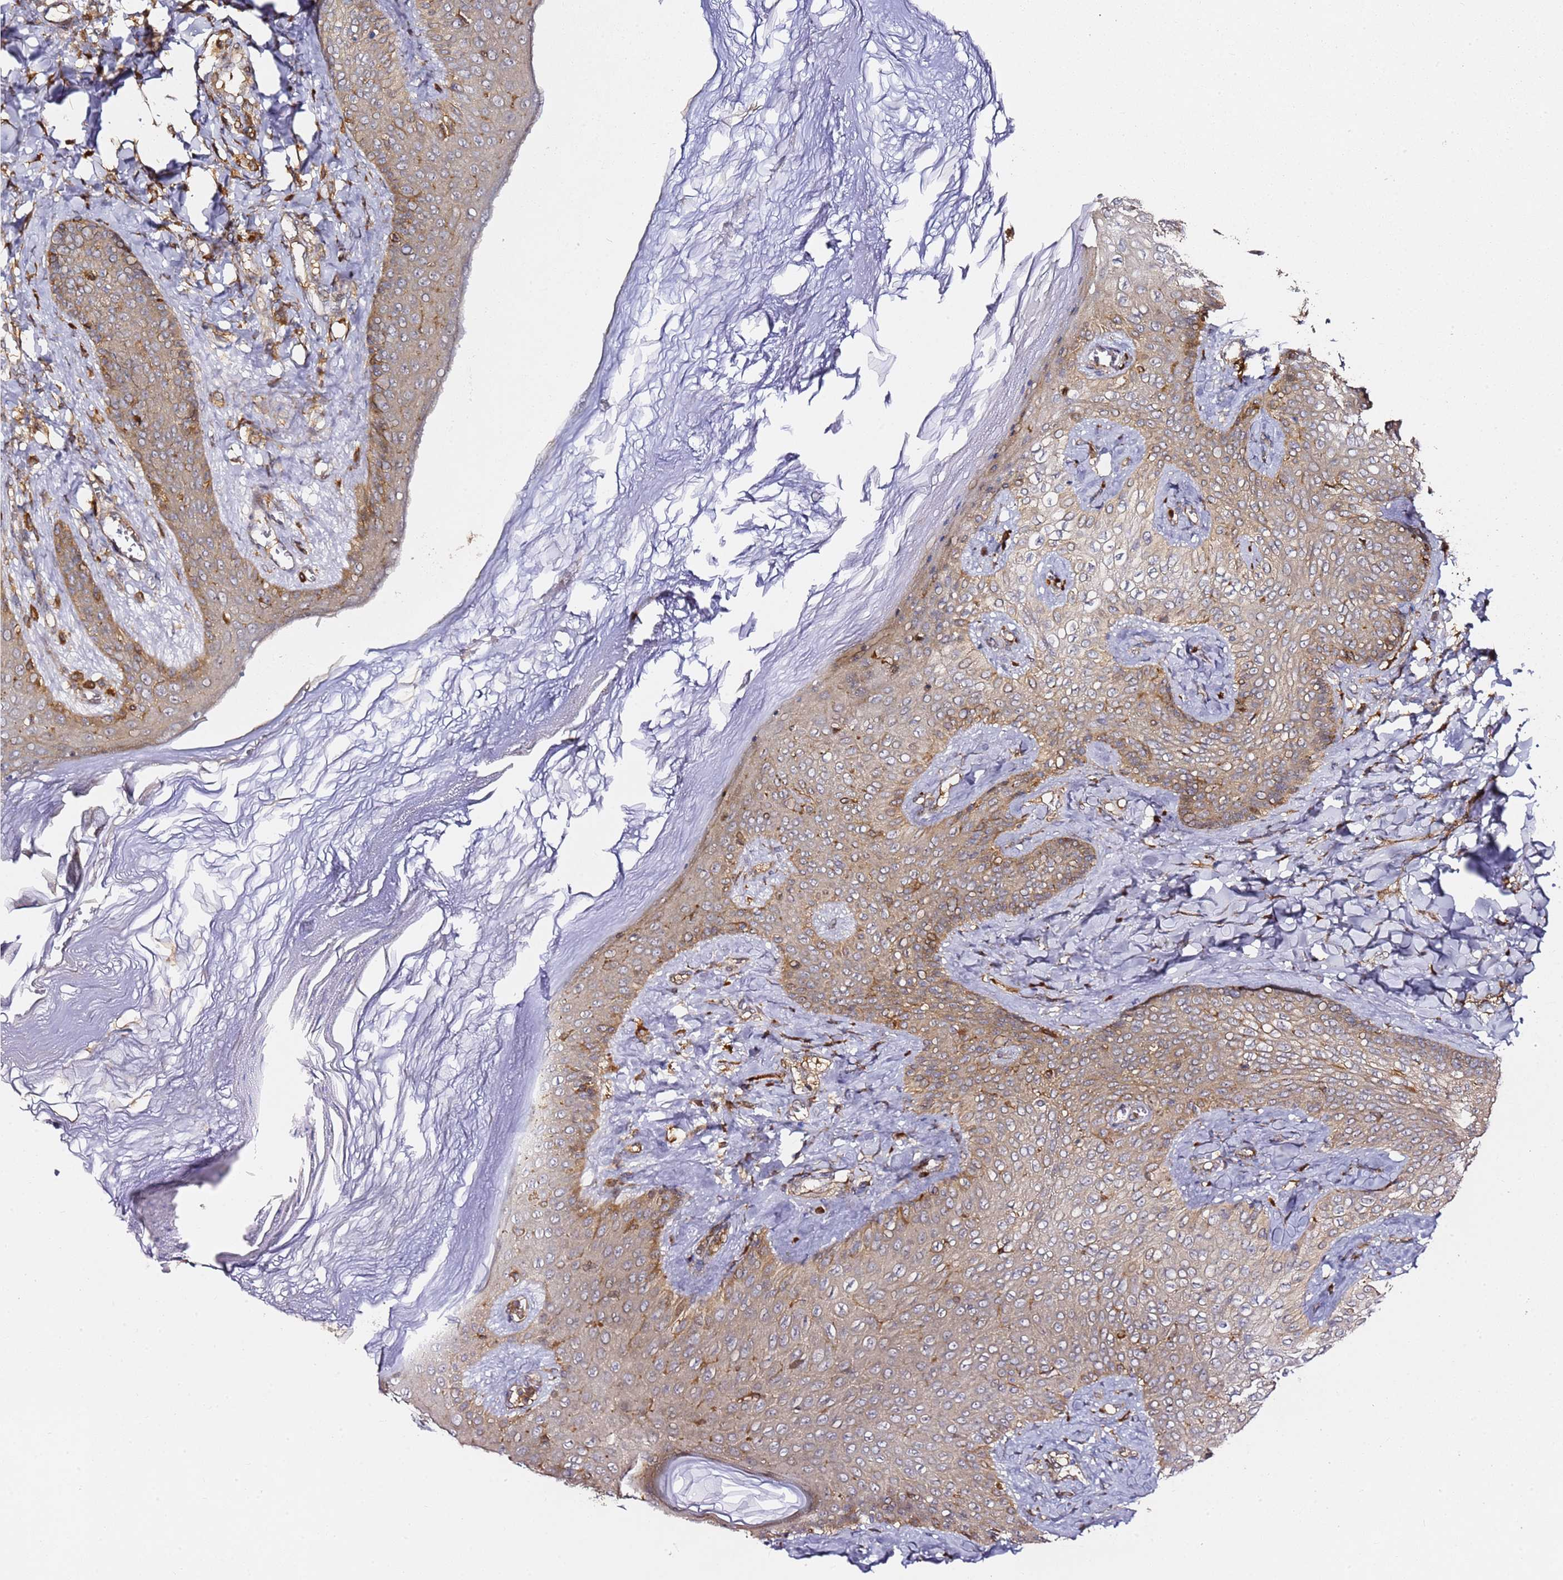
{"staining": {"intensity": "moderate", "quantity": "<25%", "location": "cytoplasmic/membranous"}, "tissue": "breast cancer", "cell_type": "Tumor cells", "image_type": "cancer", "snomed": [{"axis": "morphology", "description": "Duct carcinoma"}, {"axis": "topography", "description": "Breast"}], "caption": "Immunohistochemical staining of human infiltrating ductal carcinoma (breast) displays low levels of moderate cytoplasmic/membranous positivity in approximately <25% of tumor cells.", "gene": "PRMT7", "patient": {"sex": "female", "age": 40}}